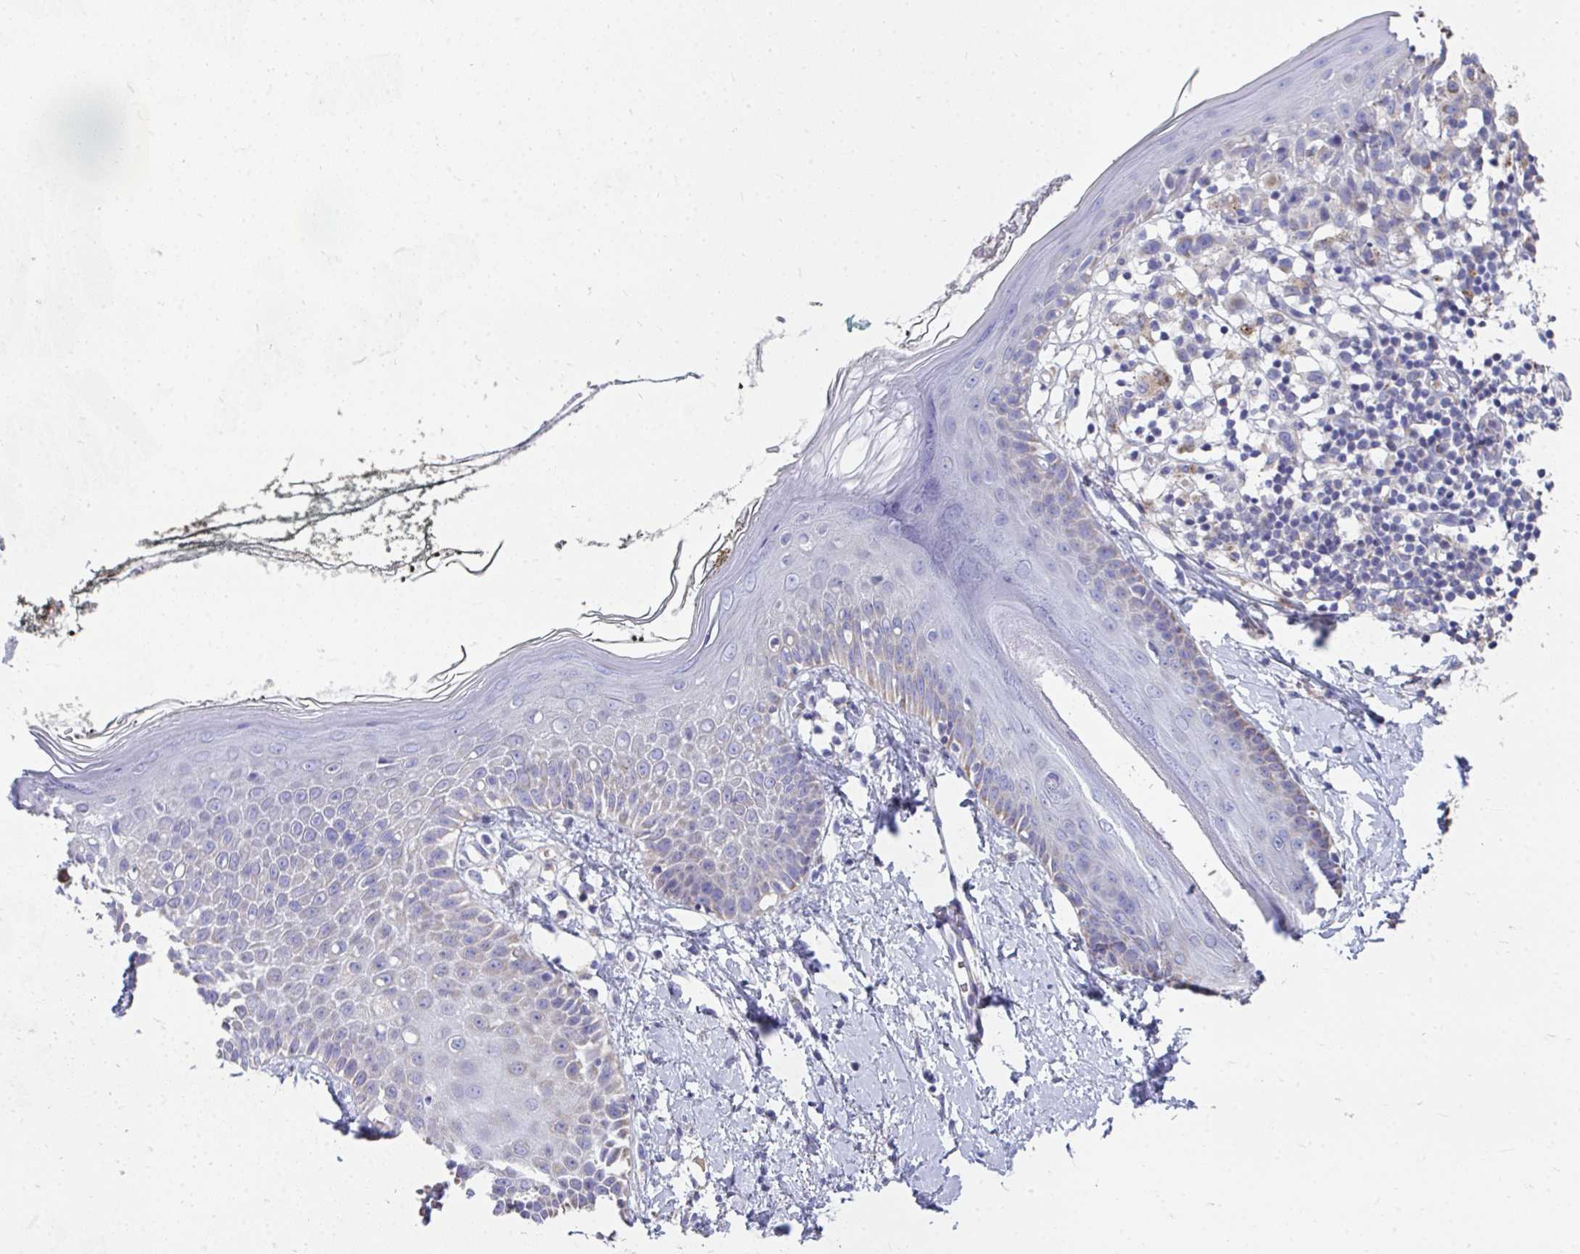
{"staining": {"intensity": "negative", "quantity": "none", "location": "none"}, "tissue": "skin", "cell_type": "Fibroblasts", "image_type": "normal", "snomed": [{"axis": "morphology", "description": "Normal tissue, NOS"}, {"axis": "topography", "description": "Skin"}], "caption": "This is an immunohistochemistry (IHC) histopathology image of unremarkable skin. There is no staining in fibroblasts.", "gene": "COA5", "patient": {"sex": "female", "age": 34}}